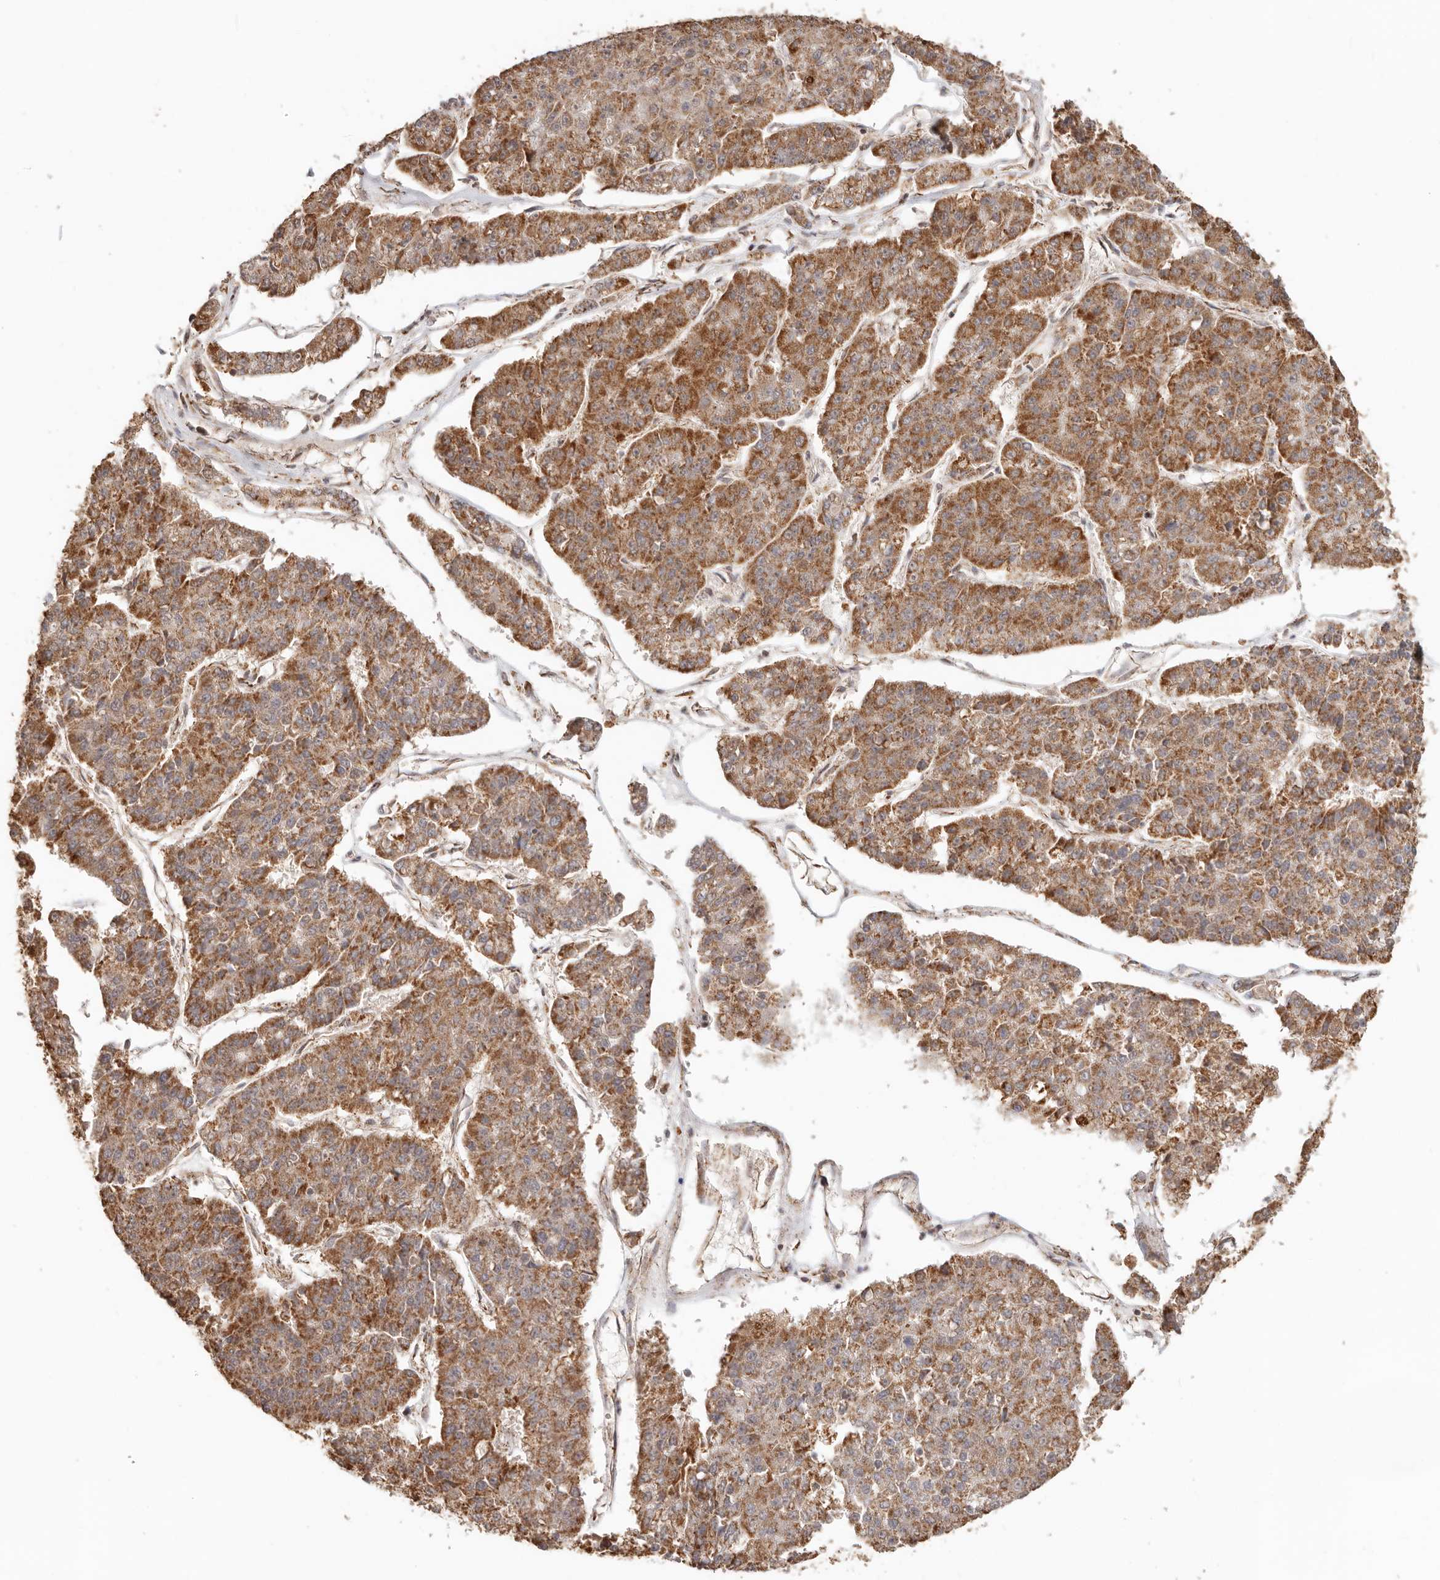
{"staining": {"intensity": "moderate", "quantity": ">75%", "location": "cytoplasmic/membranous"}, "tissue": "pancreatic cancer", "cell_type": "Tumor cells", "image_type": "cancer", "snomed": [{"axis": "morphology", "description": "Adenocarcinoma, NOS"}, {"axis": "topography", "description": "Pancreas"}], "caption": "Pancreatic adenocarcinoma stained with DAB IHC demonstrates medium levels of moderate cytoplasmic/membranous staining in about >75% of tumor cells.", "gene": "NDUFB11", "patient": {"sex": "male", "age": 50}}